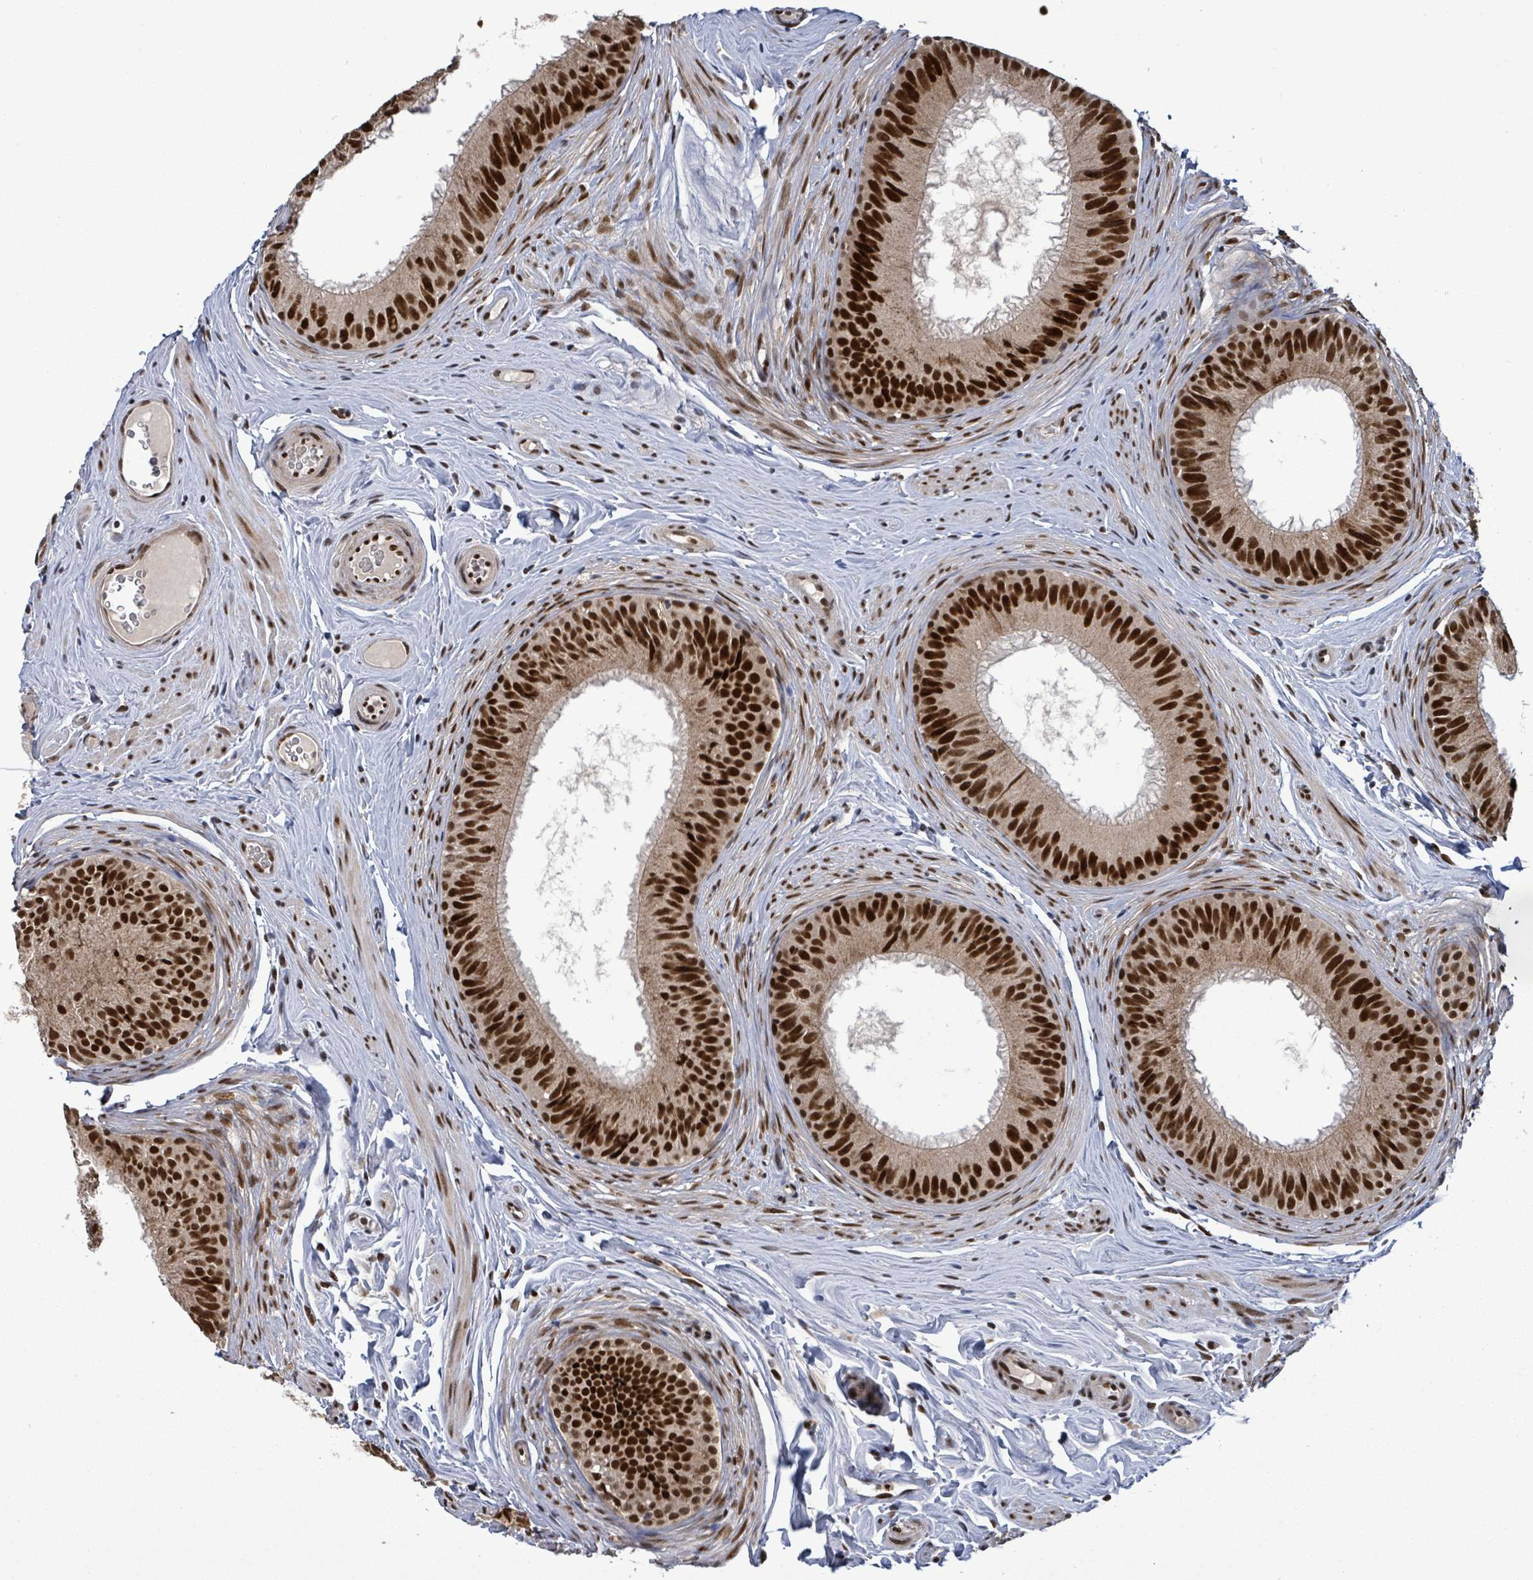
{"staining": {"intensity": "strong", "quantity": ">75%", "location": "nuclear"}, "tissue": "epididymis", "cell_type": "Glandular cells", "image_type": "normal", "snomed": [{"axis": "morphology", "description": "Normal tissue, NOS"}, {"axis": "topography", "description": "Epididymis, spermatic cord, NOS"}], "caption": "Unremarkable epididymis shows strong nuclear positivity in approximately >75% of glandular cells (DAB (3,3'-diaminobenzidine) IHC with brightfield microscopy, high magnification)..", "gene": "PATZ1", "patient": {"sex": "male", "age": 25}}